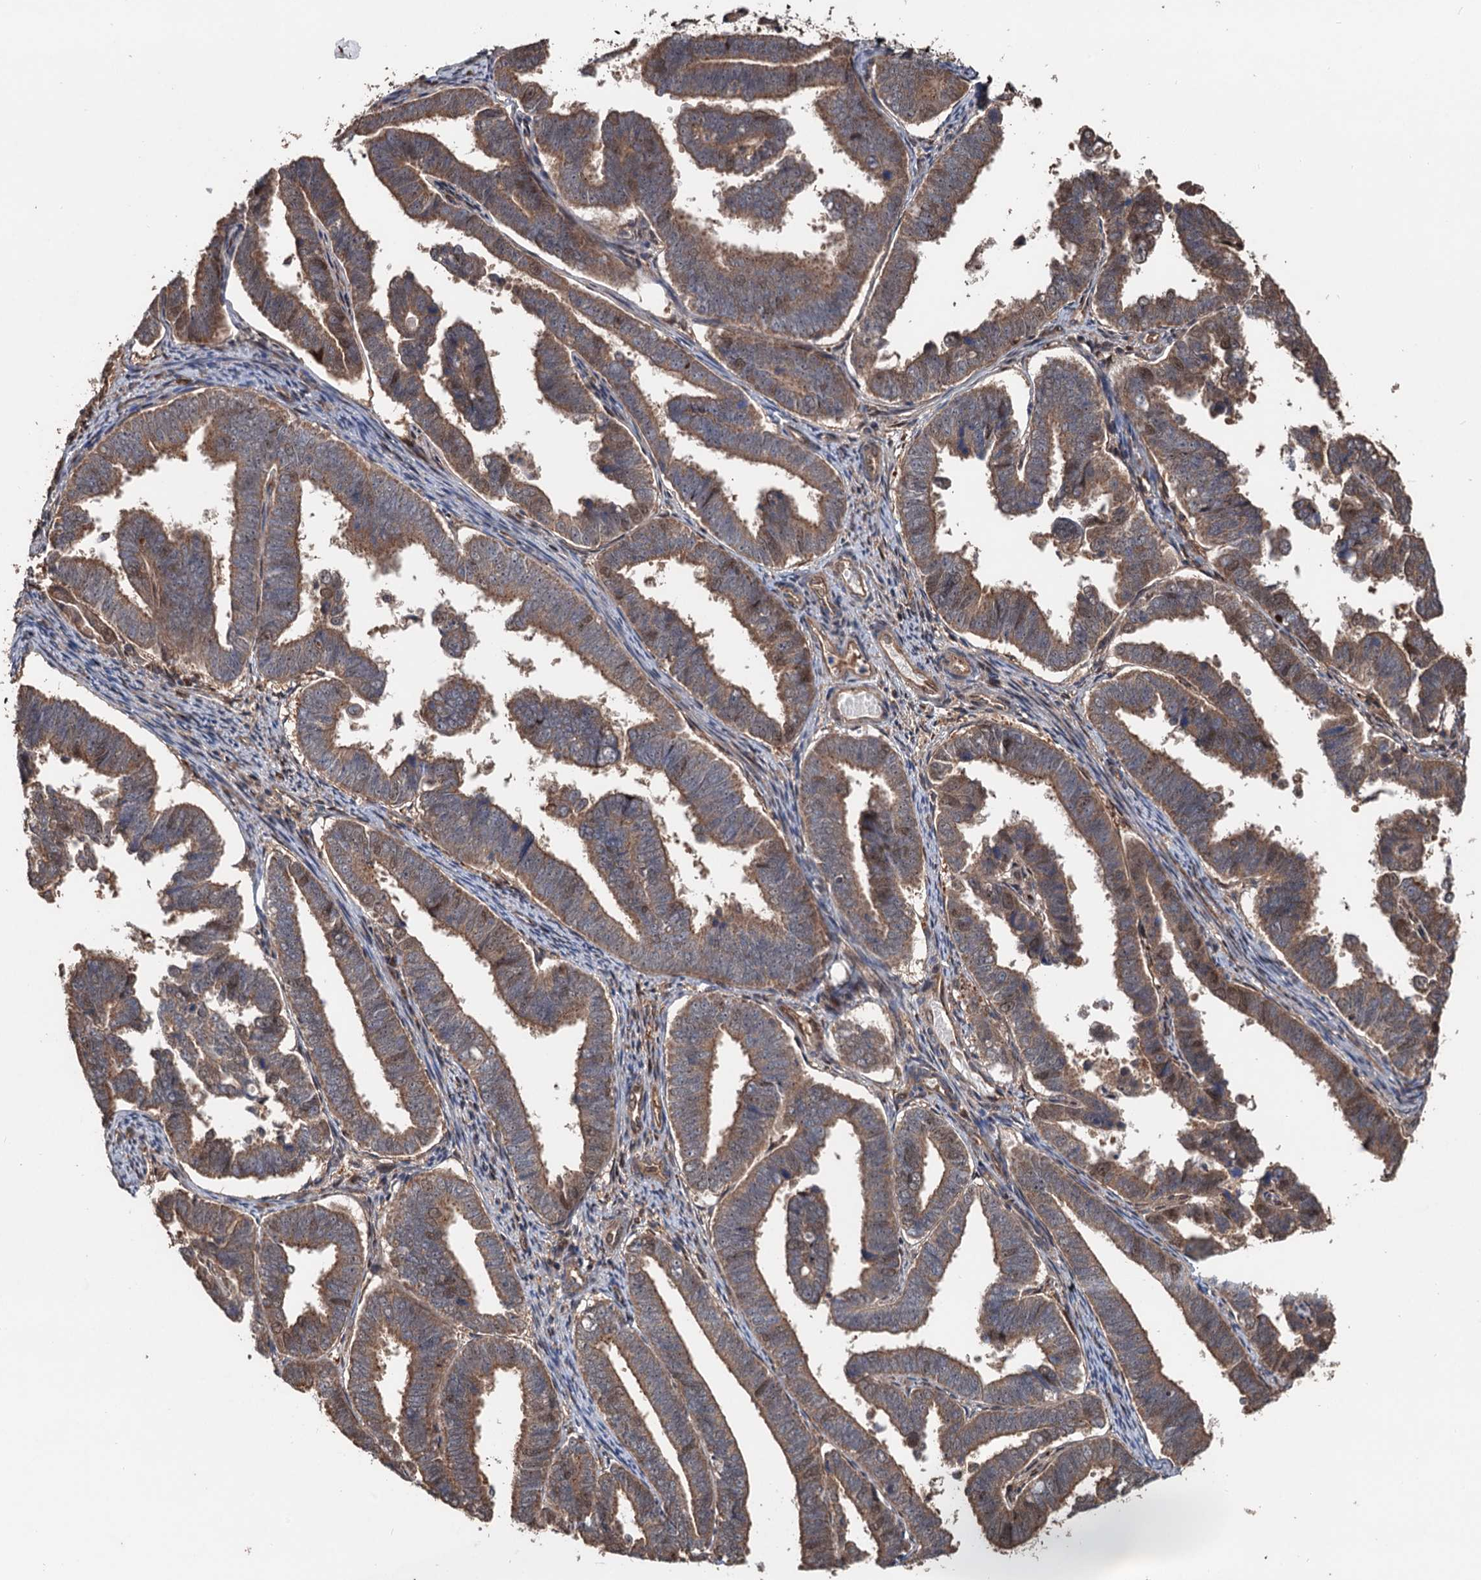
{"staining": {"intensity": "moderate", "quantity": ">75%", "location": "cytoplasmic/membranous"}, "tissue": "endometrial cancer", "cell_type": "Tumor cells", "image_type": "cancer", "snomed": [{"axis": "morphology", "description": "Adenocarcinoma, NOS"}, {"axis": "topography", "description": "Endometrium"}], "caption": "Endometrial cancer (adenocarcinoma) was stained to show a protein in brown. There is medium levels of moderate cytoplasmic/membranous expression in approximately >75% of tumor cells.", "gene": "DEXI", "patient": {"sex": "female", "age": 75}}